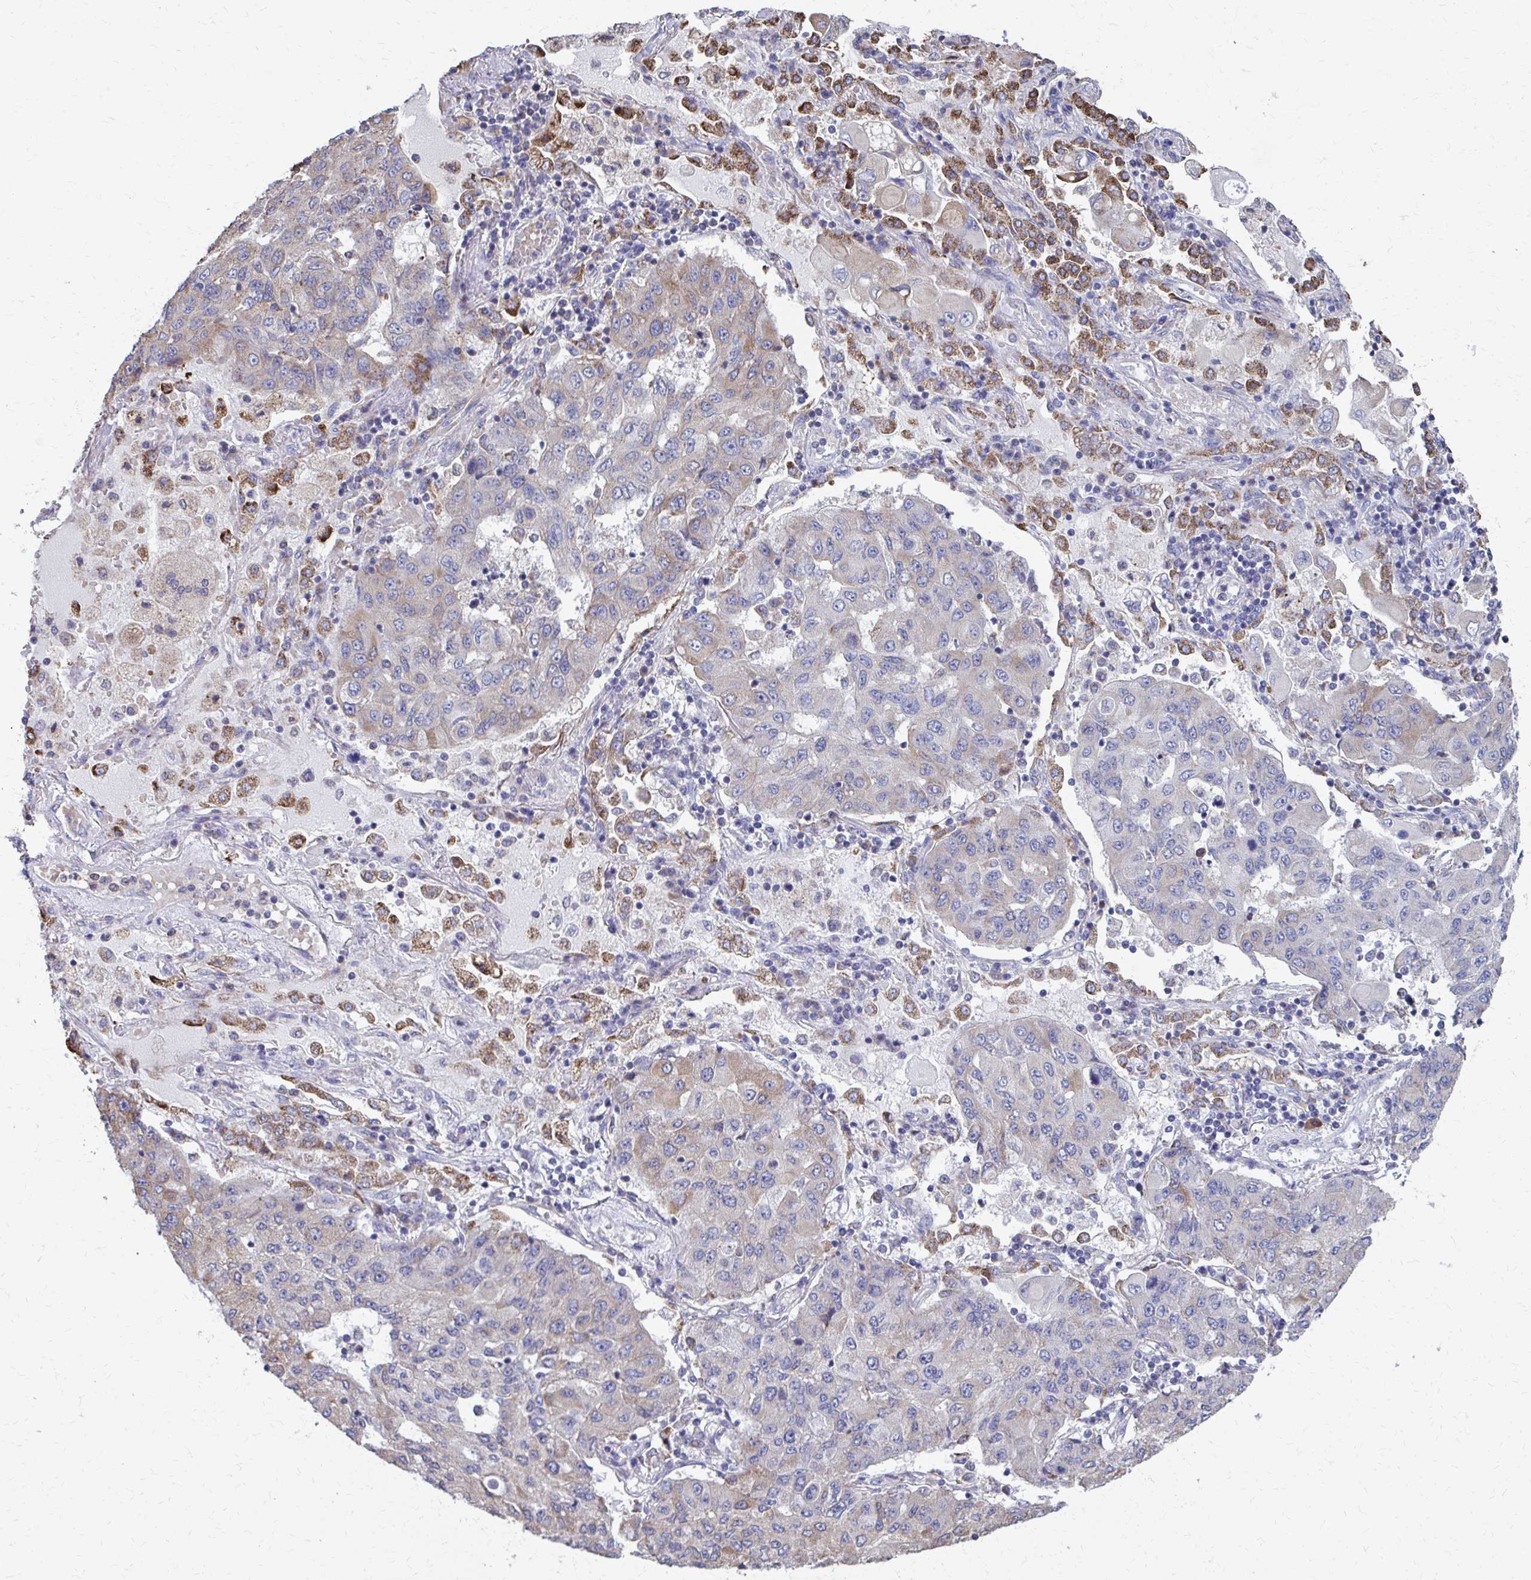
{"staining": {"intensity": "negative", "quantity": "none", "location": "none"}, "tissue": "lung cancer", "cell_type": "Tumor cells", "image_type": "cancer", "snomed": [{"axis": "morphology", "description": "Squamous cell carcinoma, NOS"}, {"axis": "topography", "description": "Lung"}], "caption": "Immunohistochemistry (IHC) photomicrograph of lung cancer stained for a protein (brown), which demonstrates no positivity in tumor cells.", "gene": "FKBP2", "patient": {"sex": "male", "age": 74}}